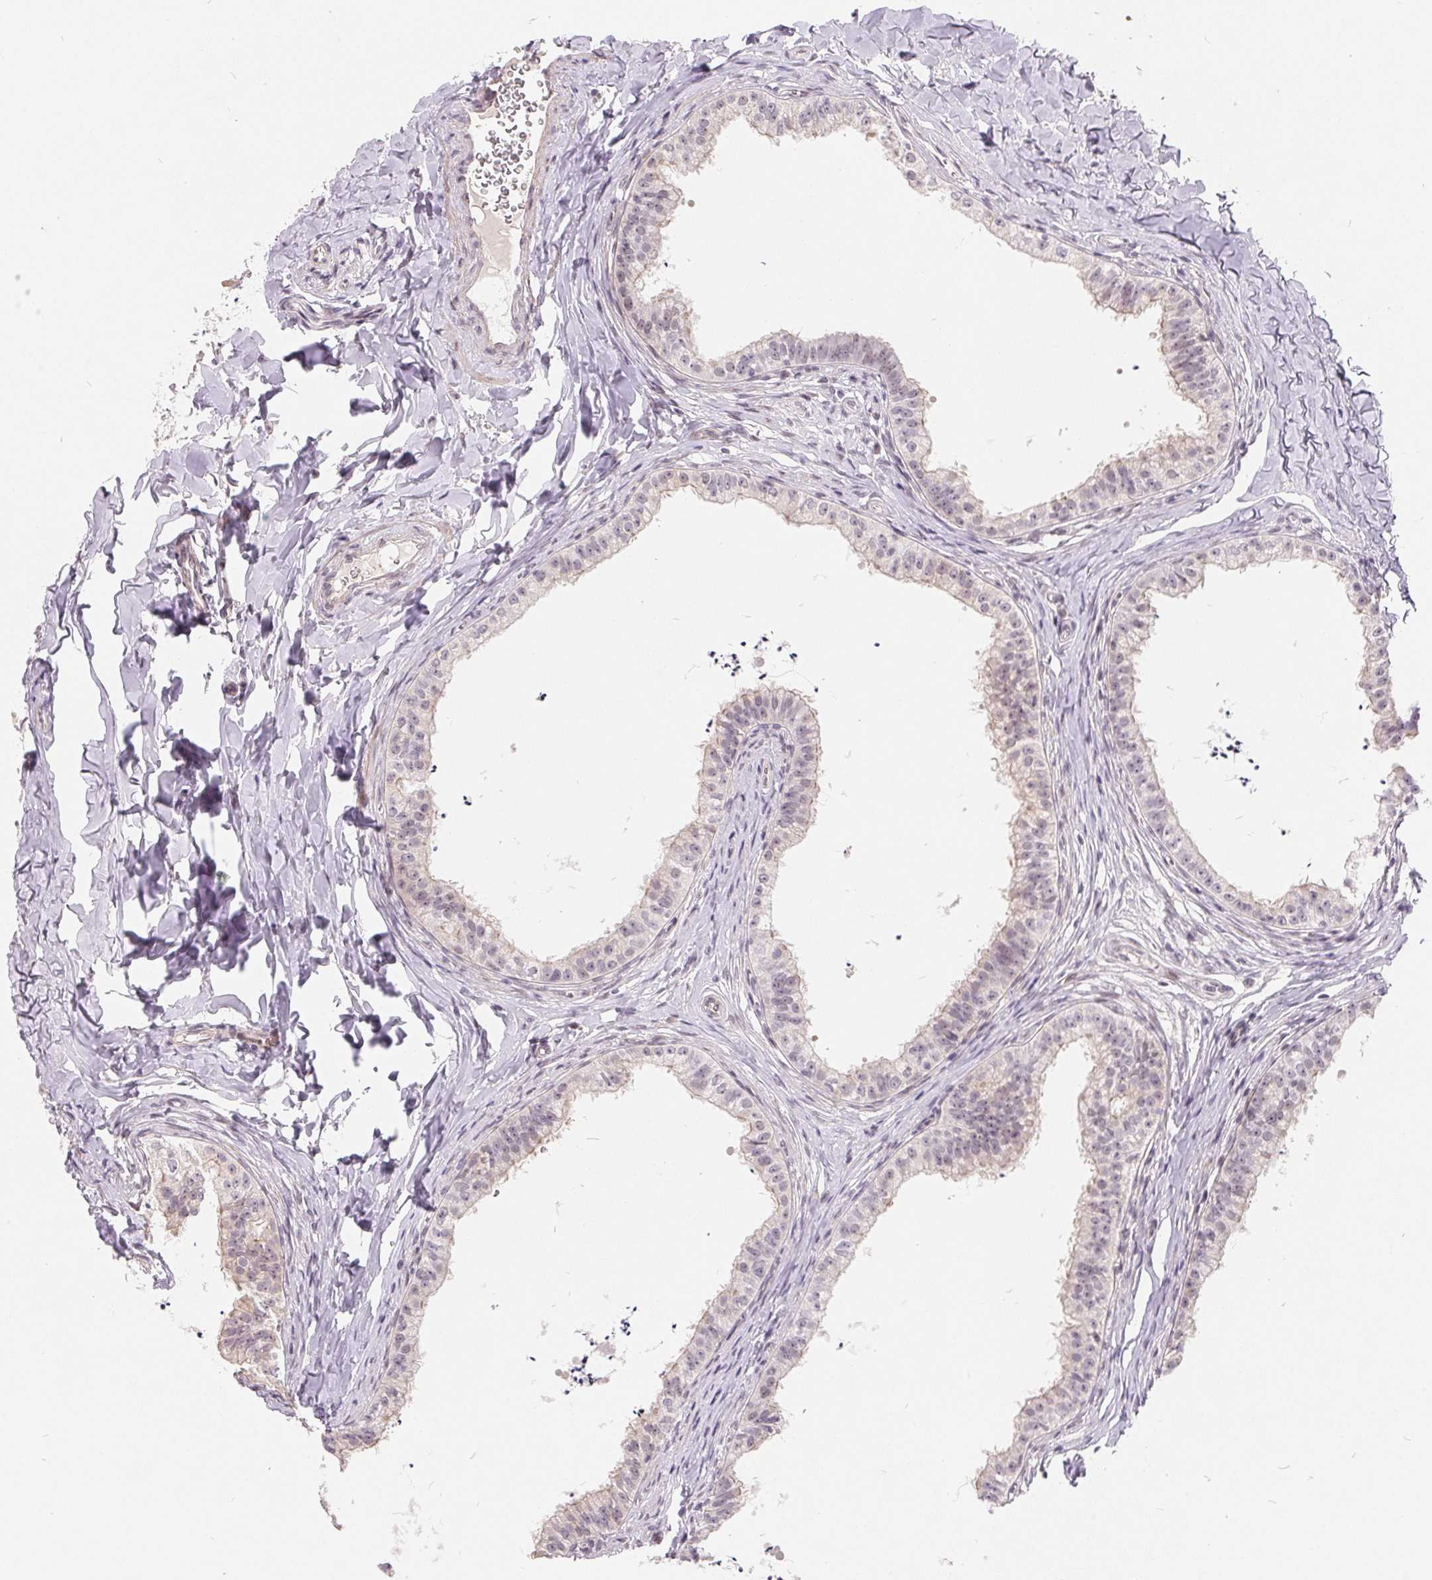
{"staining": {"intensity": "moderate", "quantity": "<25%", "location": "nuclear"}, "tissue": "epididymis", "cell_type": "Glandular cells", "image_type": "normal", "snomed": [{"axis": "morphology", "description": "Normal tissue, NOS"}, {"axis": "topography", "description": "Epididymis"}], "caption": "An image showing moderate nuclear expression in about <25% of glandular cells in benign epididymis, as visualized by brown immunohistochemical staining.", "gene": "NRG2", "patient": {"sex": "male", "age": 24}}